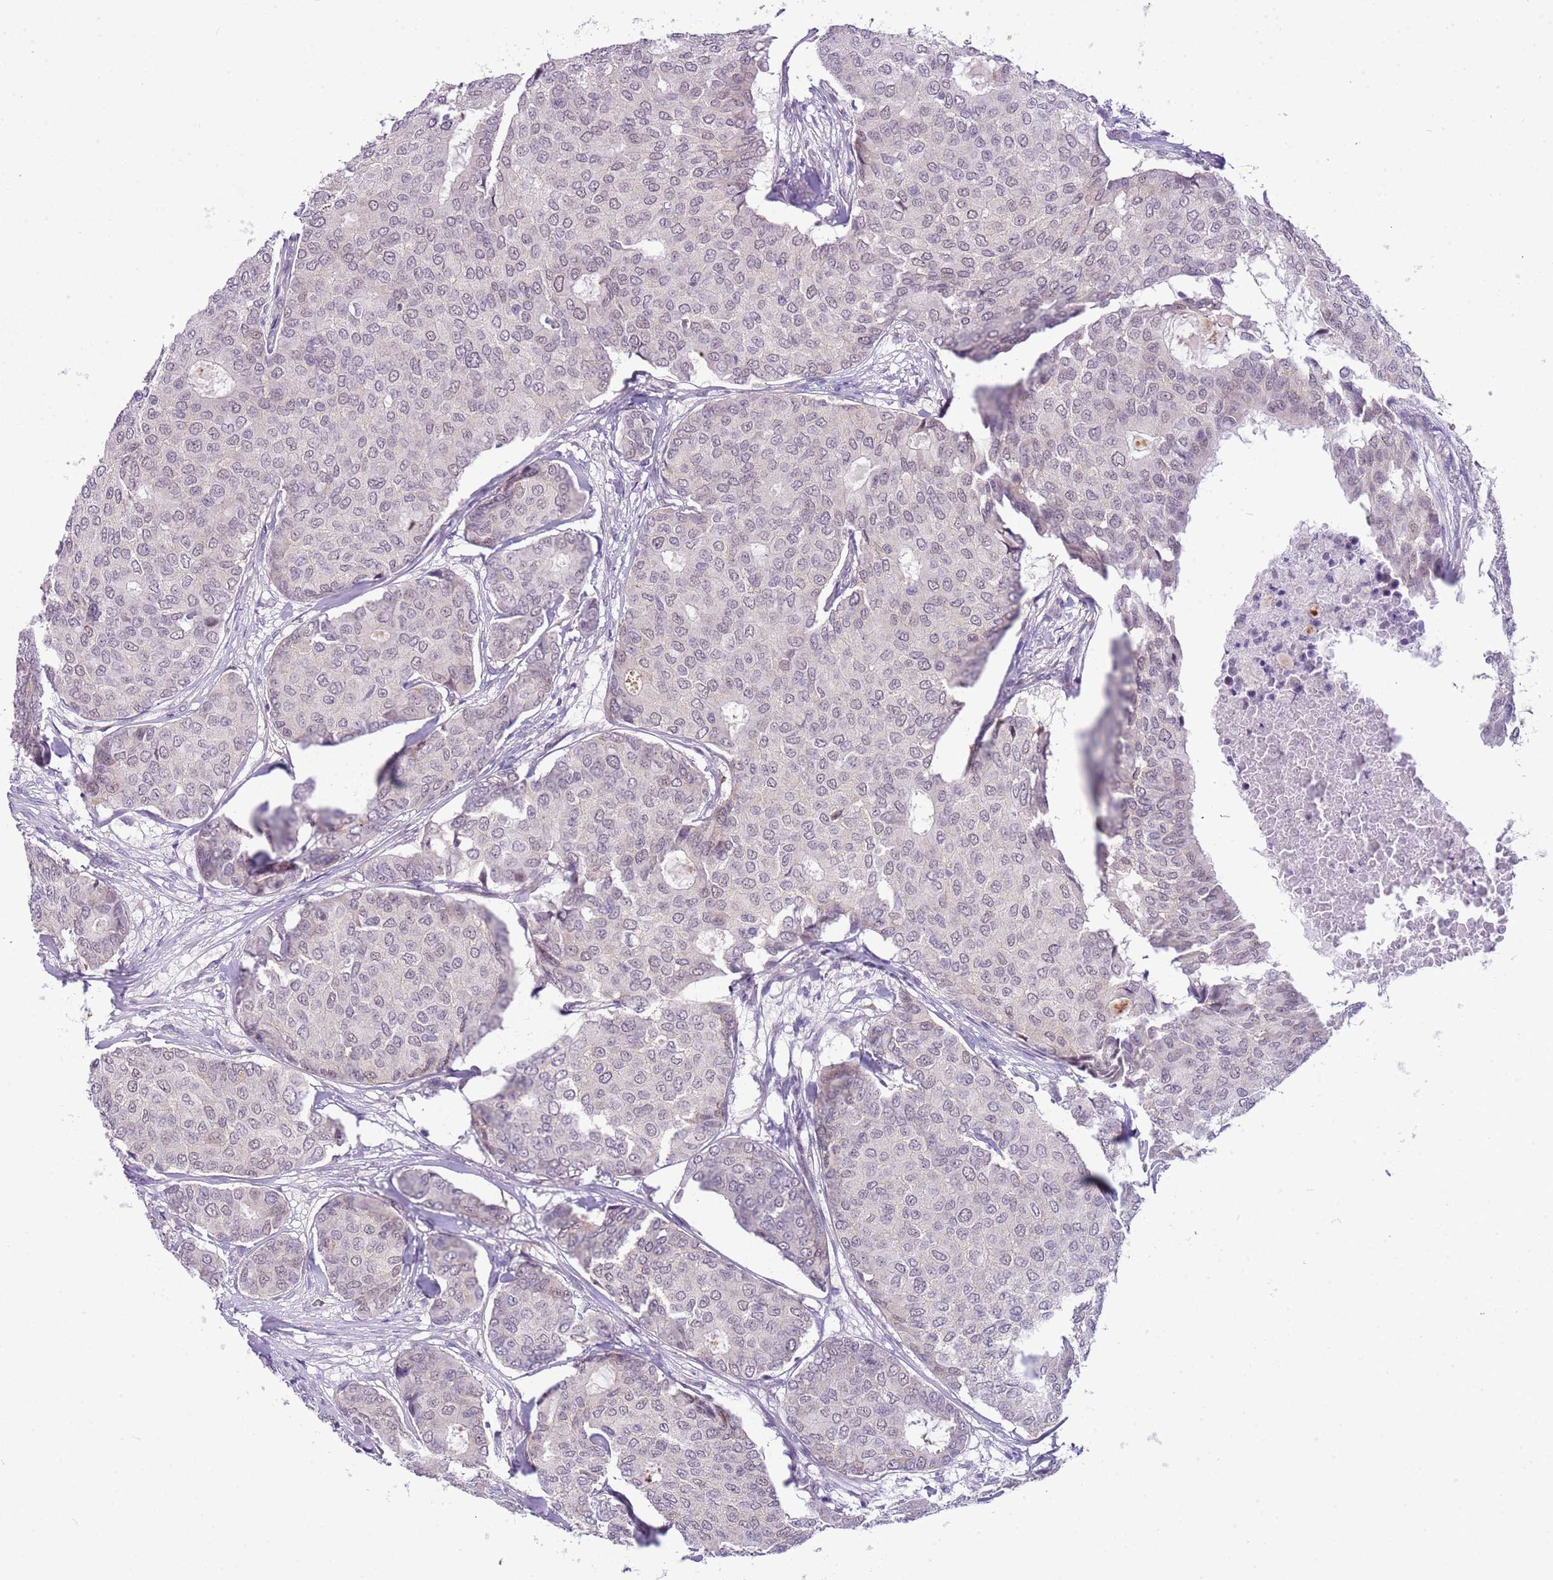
{"staining": {"intensity": "negative", "quantity": "none", "location": "none"}, "tissue": "breast cancer", "cell_type": "Tumor cells", "image_type": "cancer", "snomed": [{"axis": "morphology", "description": "Duct carcinoma"}, {"axis": "topography", "description": "Breast"}], "caption": "The immunohistochemistry (IHC) micrograph has no significant expression in tumor cells of intraductal carcinoma (breast) tissue.", "gene": "FAM120C", "patient": {"sex": "female", "age": 75}}